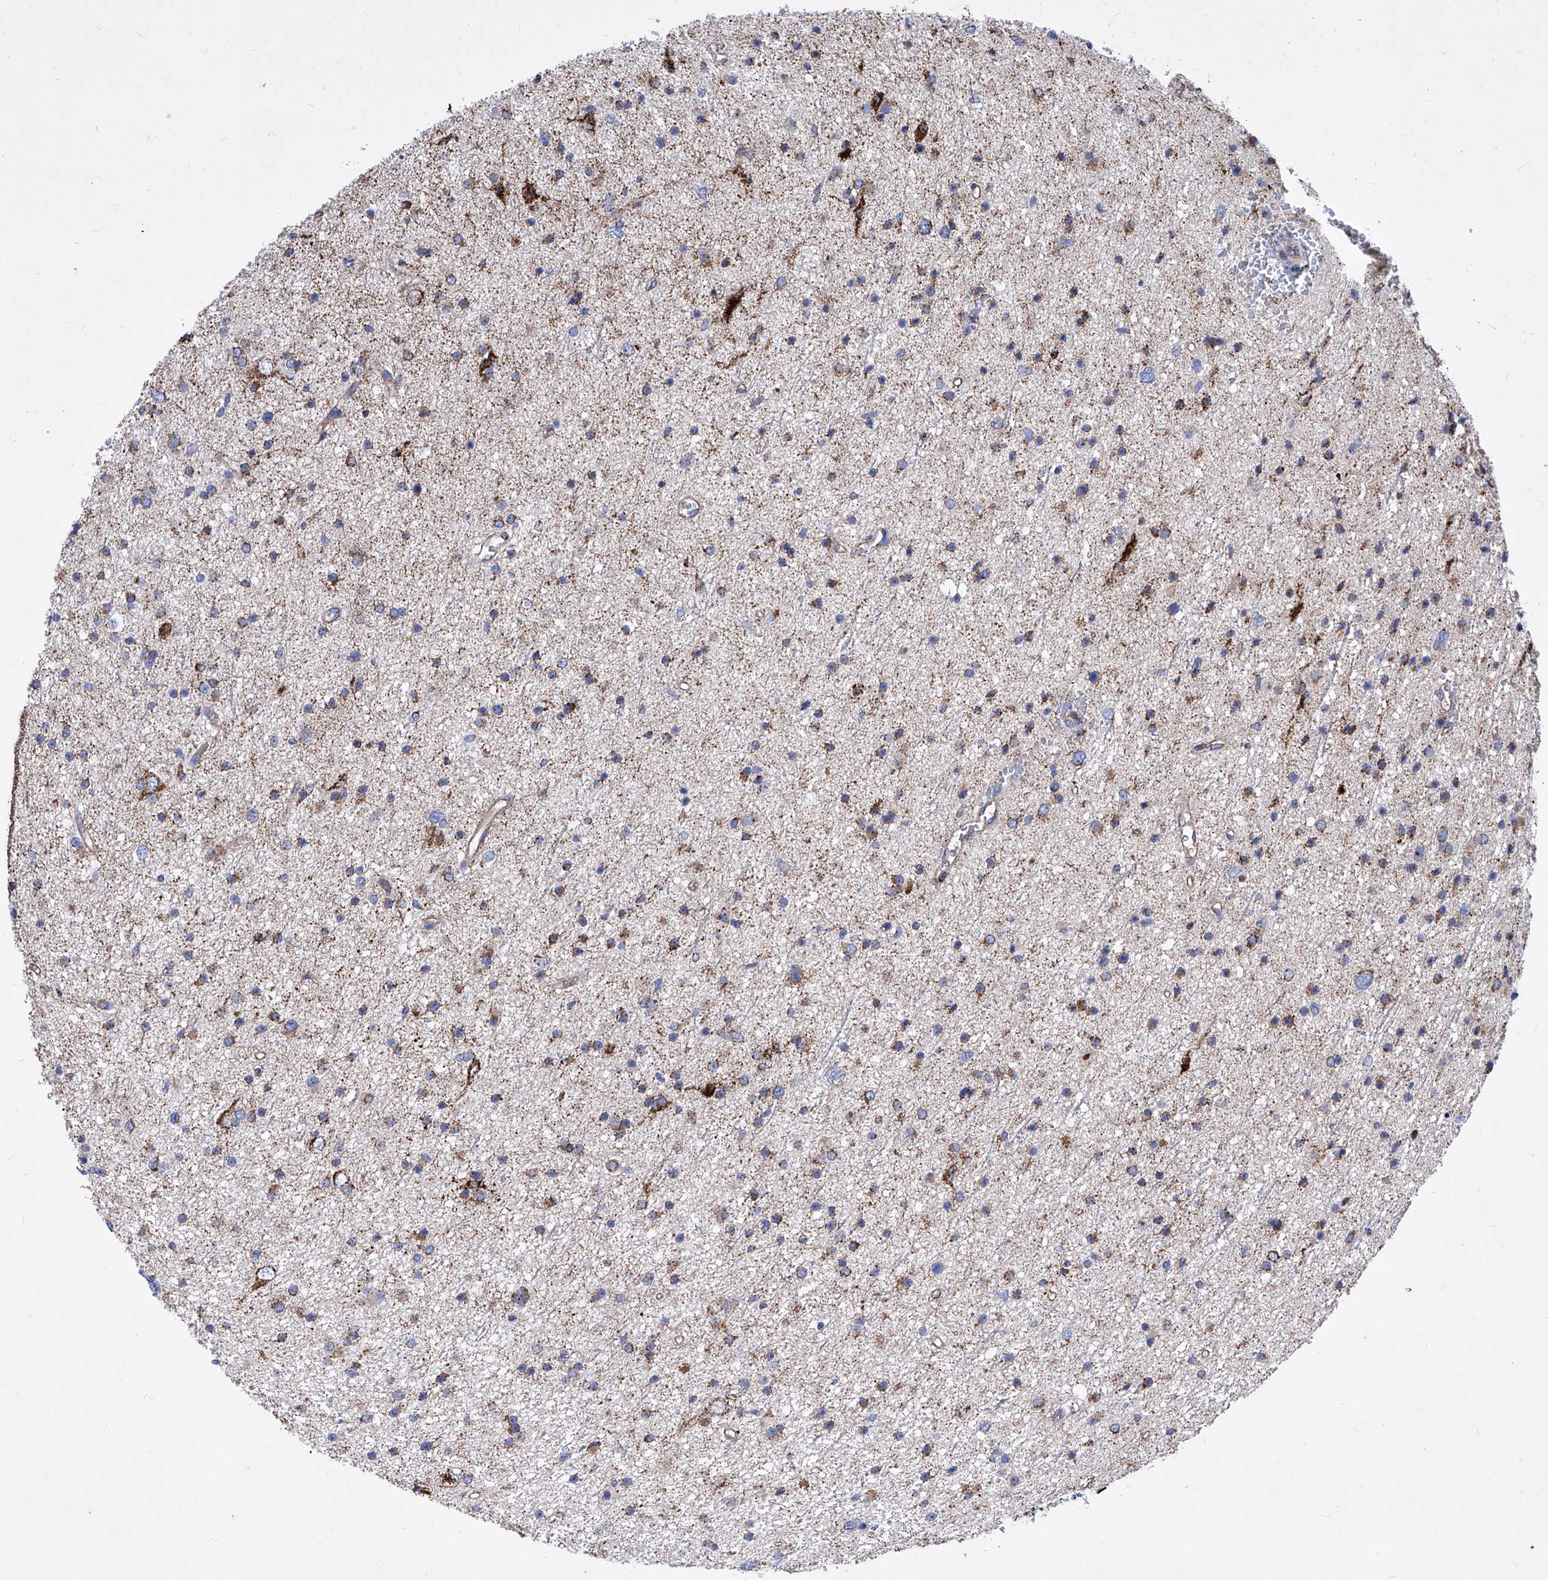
{"staining": {"intensity": "moderate", "quantity": ">75%", "location": "cytoplasmic/membranous"}, "tissue": "glioma", "cell_type": "Tumor cells", "image_type": "cancer", "snomed": [{"axis": "morphology", "description": "Glioma, malignant, Low grade"}, {"axis": "topography", "description": "Cerebral cortex"}], "caption": "Protein expression analysis of human glioma reveals moderate cytoplasmic/membranous staining in approximately >75% of tumor cells. Nuclei are stained in blue.", "gene": "HRNR", "patient": {"sex": "female", "age": 39}}